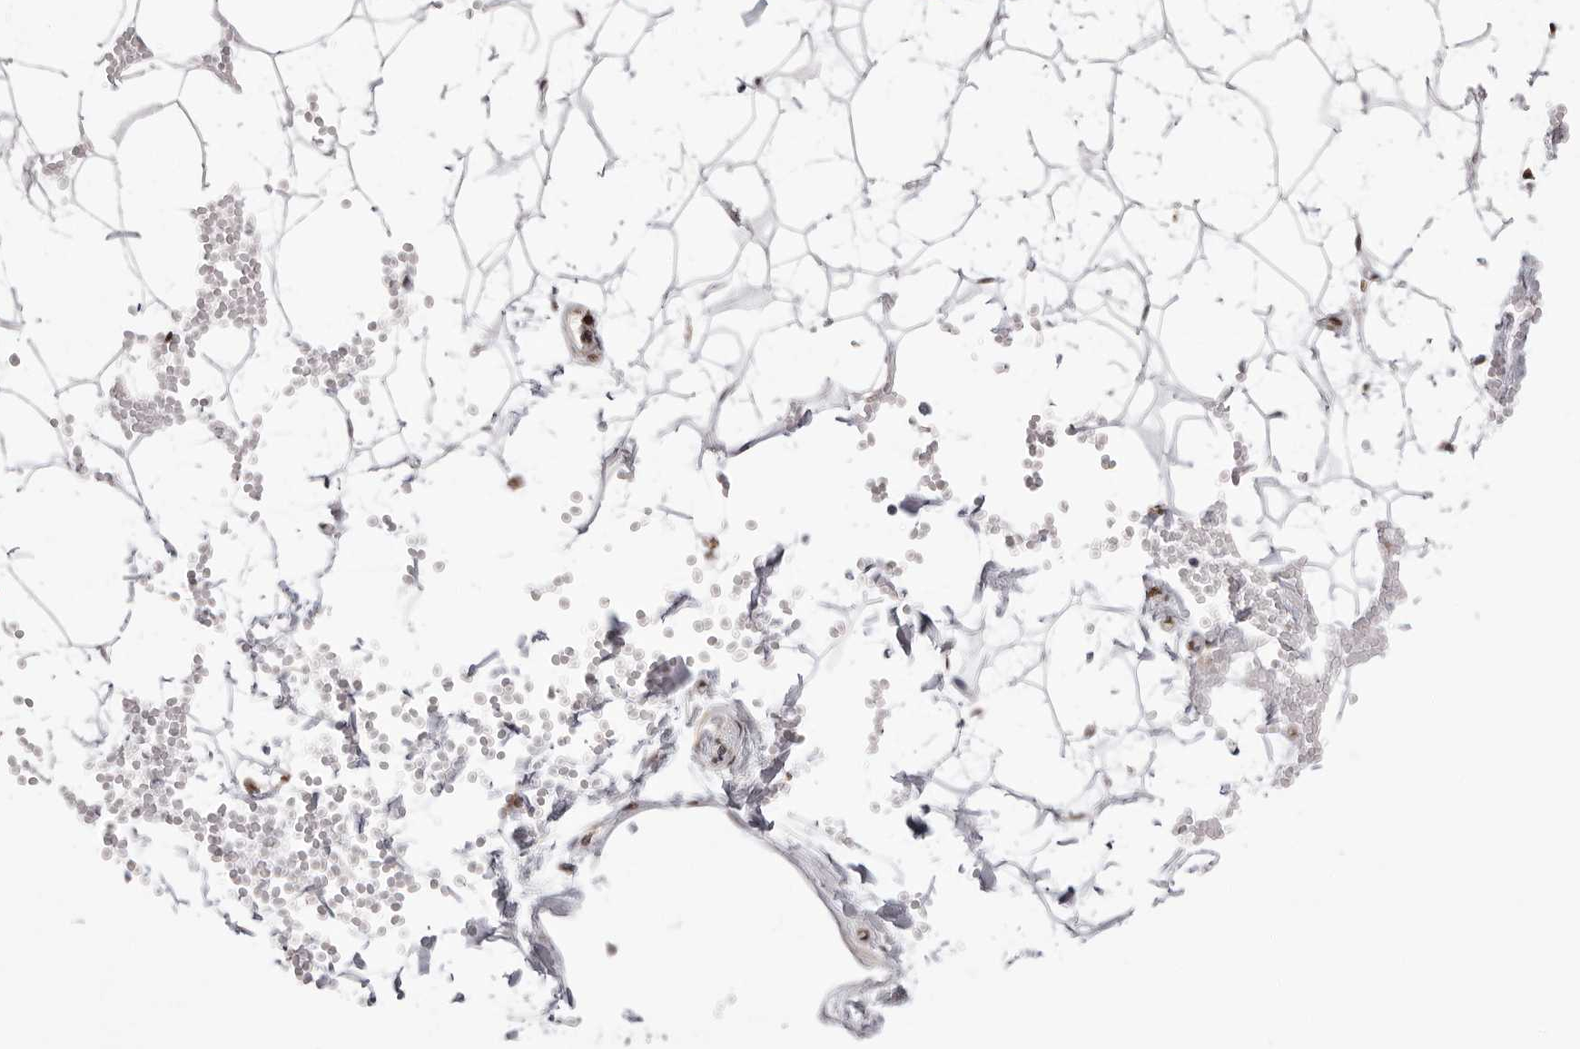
{"staining": {"intensity": "negative", "quantity": "none", "location": "none"}, "tissue": "adipose tissue", "cell_type": "Adipocytes", "image_type": "normal", "snomed": [{"axis": "morphology", "description": "Normal tissue, NOS"}, {"axis": "topography", "description": "Breast"}], "caption": "The IHC histopathology image has no significant staining in adipocytes of adipose tissue.", "gene": "HSPA4", "patient": {"sex": "female", "age": 23}}